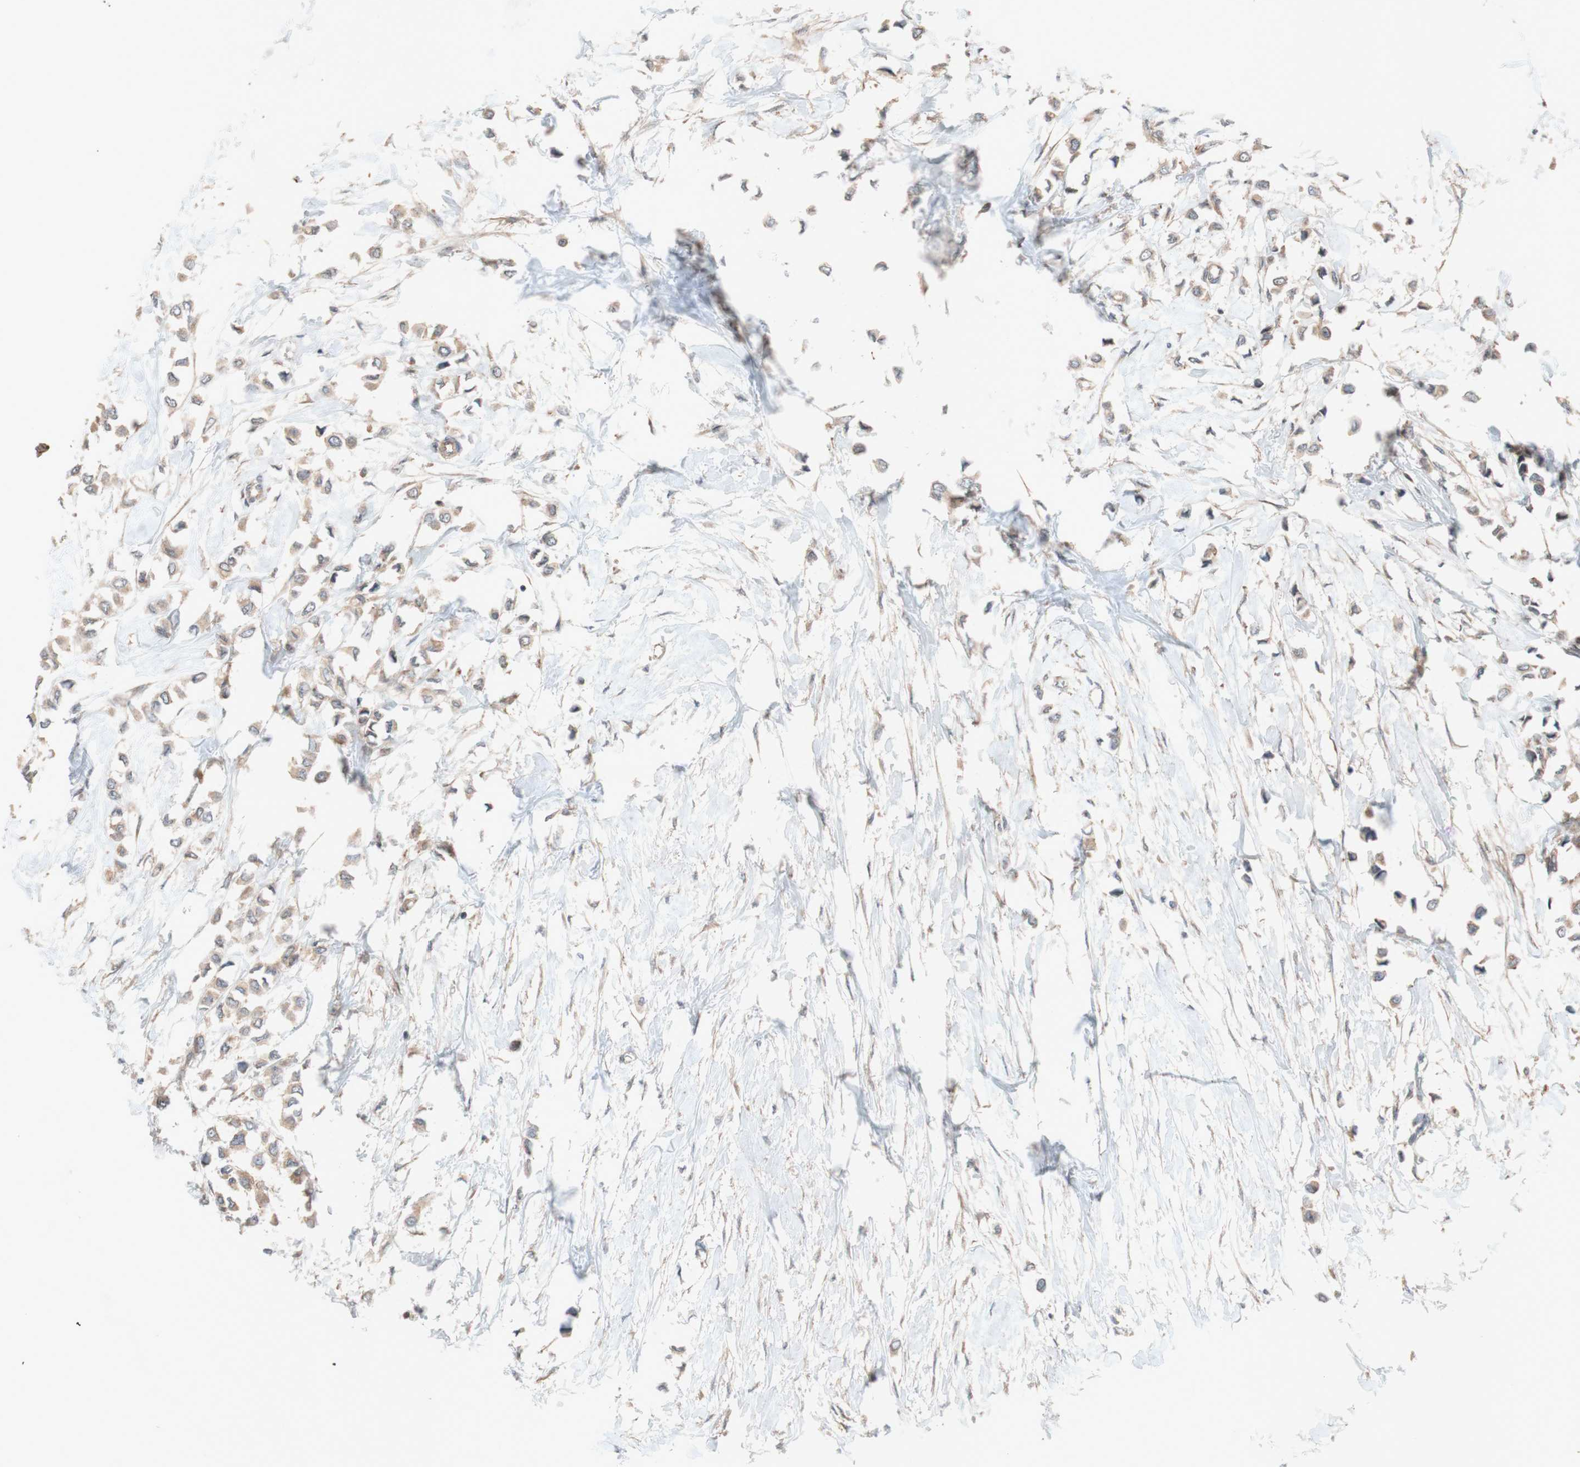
{"staining": {"intensity": "weak", "quantity": ">75%", "location": "cytoplasmic/membranous"}, "tissue": "breast cancer", "cell_type": "Tumor cells", "image_type": "cancer", "snomed": [{"axis": "morphology", "description": "Lobular carcinoma"}, {"axis": "topography", "description": "Breast"}], "caption": "Tumor cells exhibit low levels of weak cytoplasmic/membranous staining in about >75% of cells in human lobular carcinoma (breast). Using DAB (3,3'-diaminobenzidine) (brown) and hematoxylin (blue) stains, captured at high magnification using brightfield microscopy.", "gene": "ATP6V1F", "patient": {"sex": "female", "age": 51}}